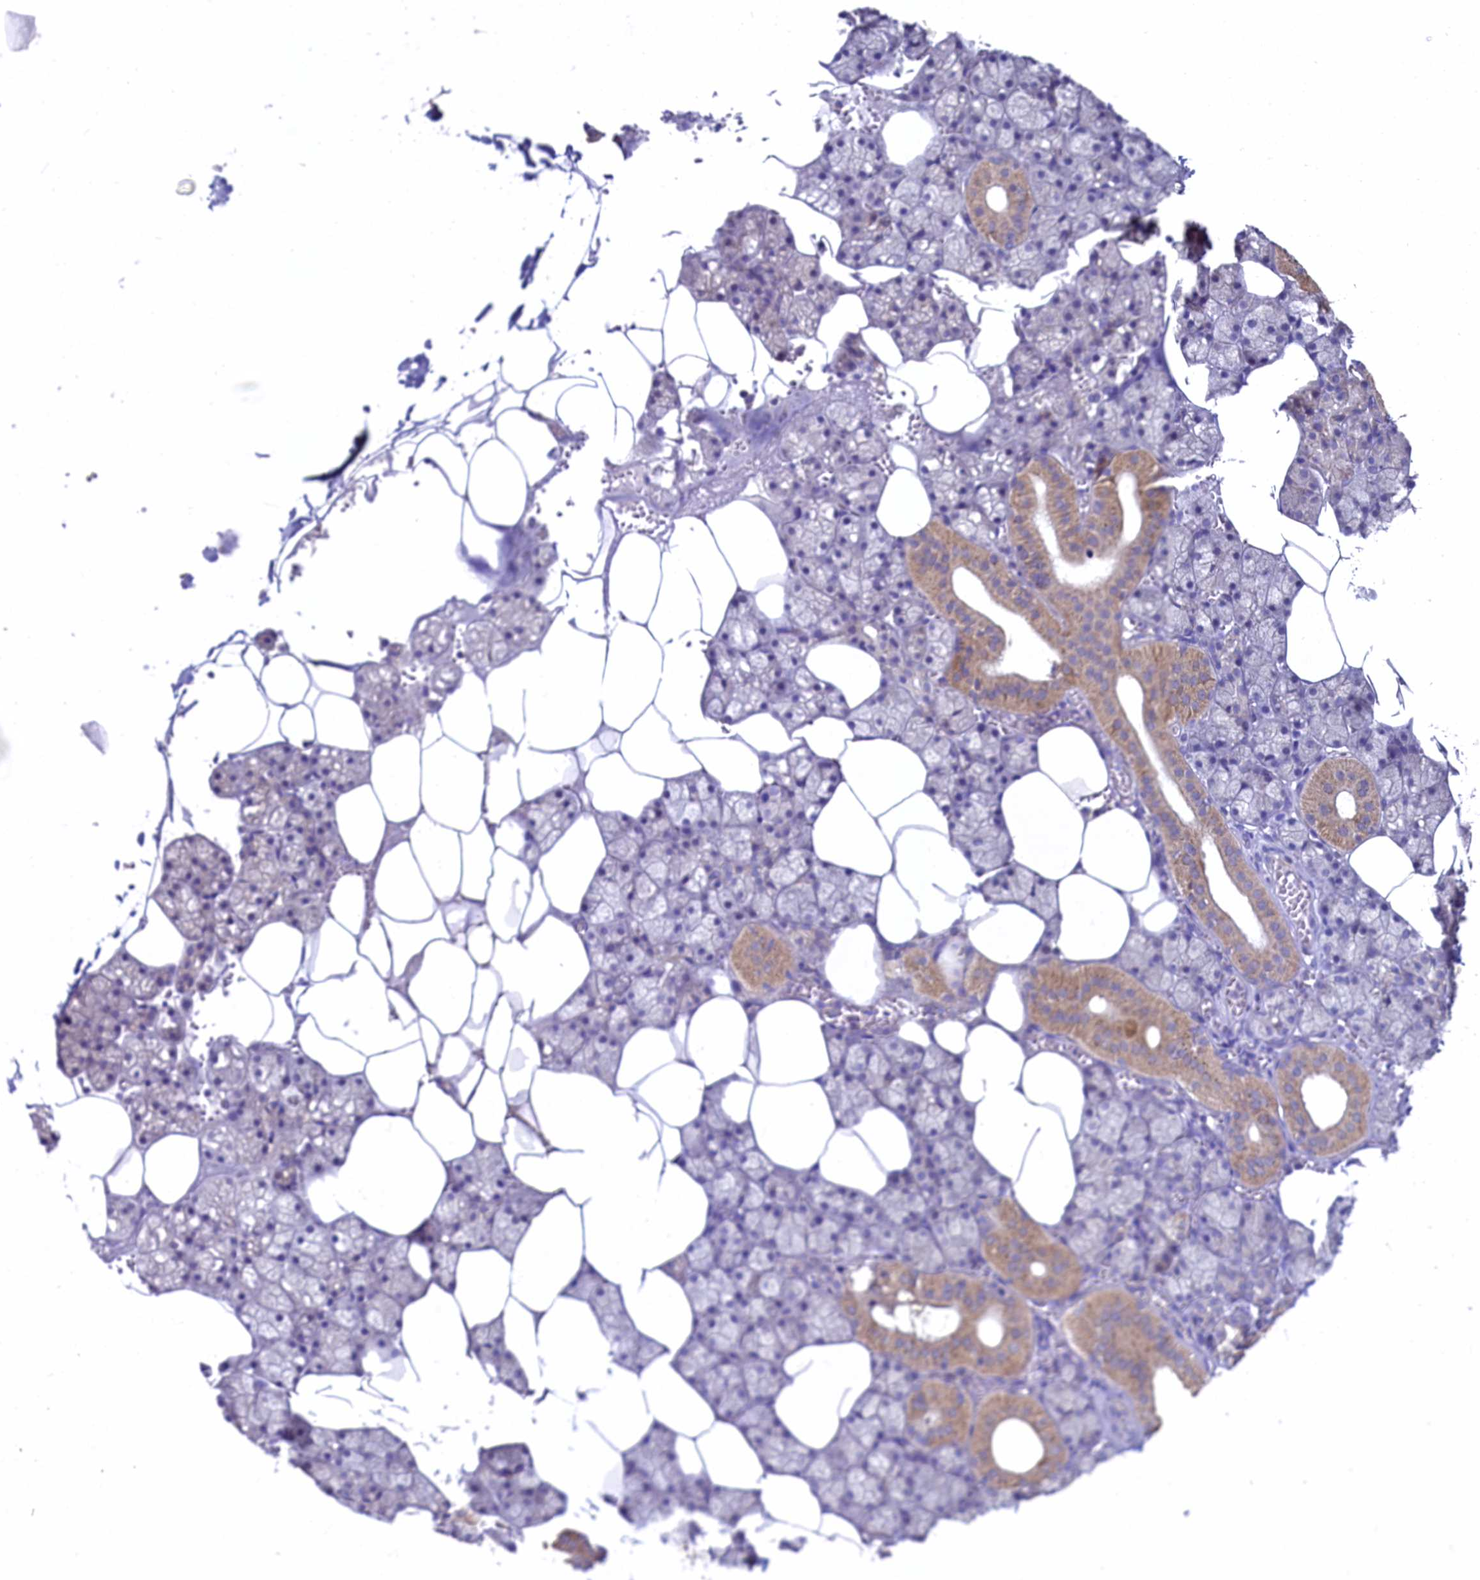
{"staining": {"intensity": "moderate", "quantity": "<25%", "location": "cytoplasmic/membranous"}, "tissue": "salivary gland", "cell_type": "Glandular cells", "image_type": "normal", "snomed": [{"axis": "morphology", "description": "Normal tissue, NOS"}, {"axis": "topography", "description": "Salivary gland"}], "caption": "Benign salivary gland was stained to show a protein in brown. There is low levels of moderate cytoplasmic/membranous staining in about <25% of glandular cells. The protein of interest is stained brown, and the nuclei are stained in blue (DAB IHC with brightfield microscopy, high magnification).", "gene": "MRPL57", "patient": {"sex": "male", "age": 62}}